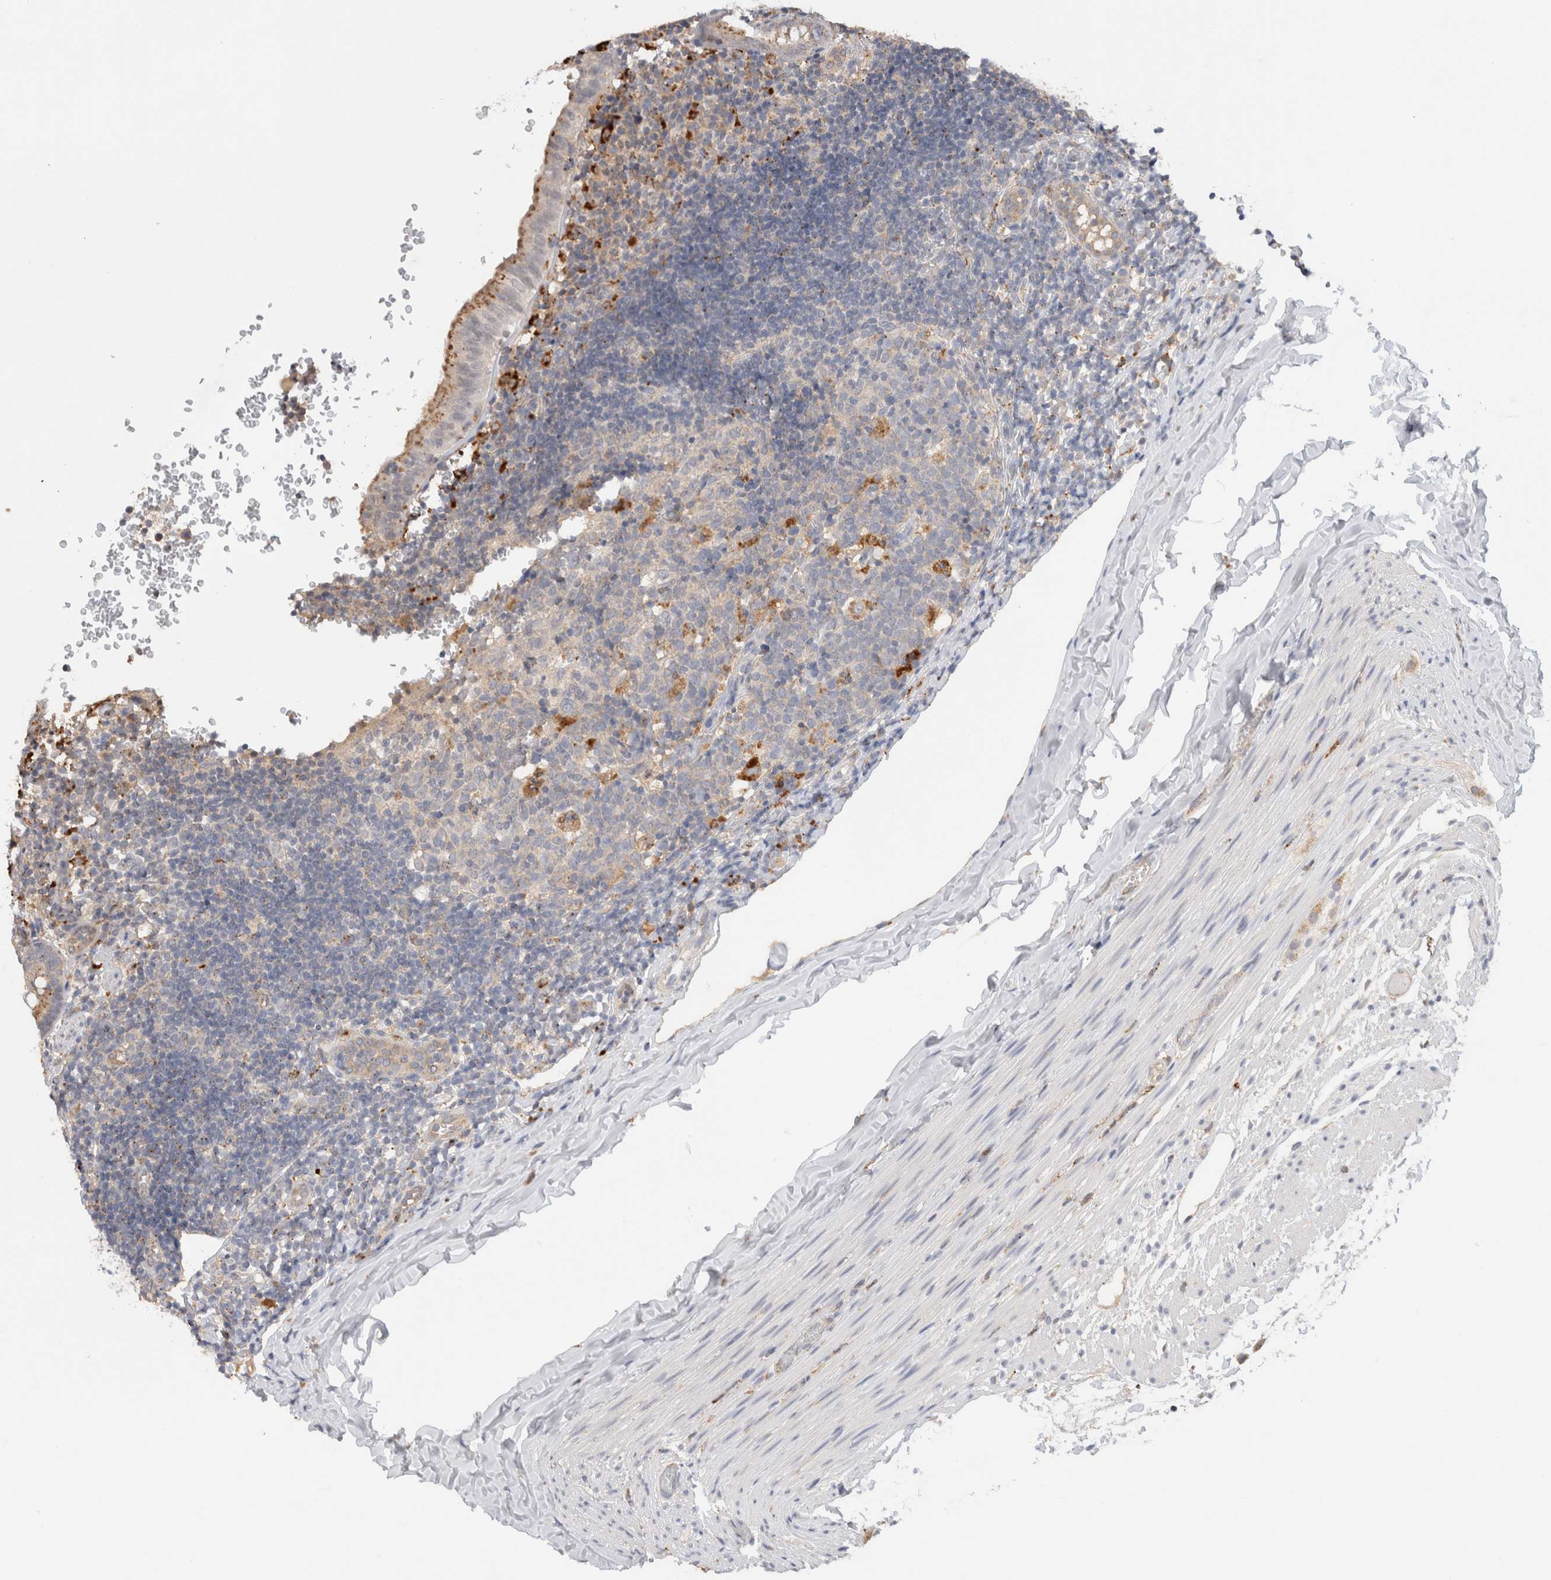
{"staining": {"intensity": "moderate", "quantity": "<25%", "location": "cytoplasmic/membranous"}, "tissue": "appendix", "cell_type": "Glandular cells", "image_type": "normal", "snomed": [{"axis": "morphology", "description": "Normal tissue, NOS"}, {"axis": "topography", "description": "Appendix"}], "caption": "Glandular cells exhibit low levels of moderate cytoplasmic/membranous staining in about <25% of cells in benign appendix. (DAB (3,3'-diaminobenzidine) = brown stain, brightfield microscopy at high magnification).", "gene": "GNS", "patient": {"sex": "male", "age": 8}}